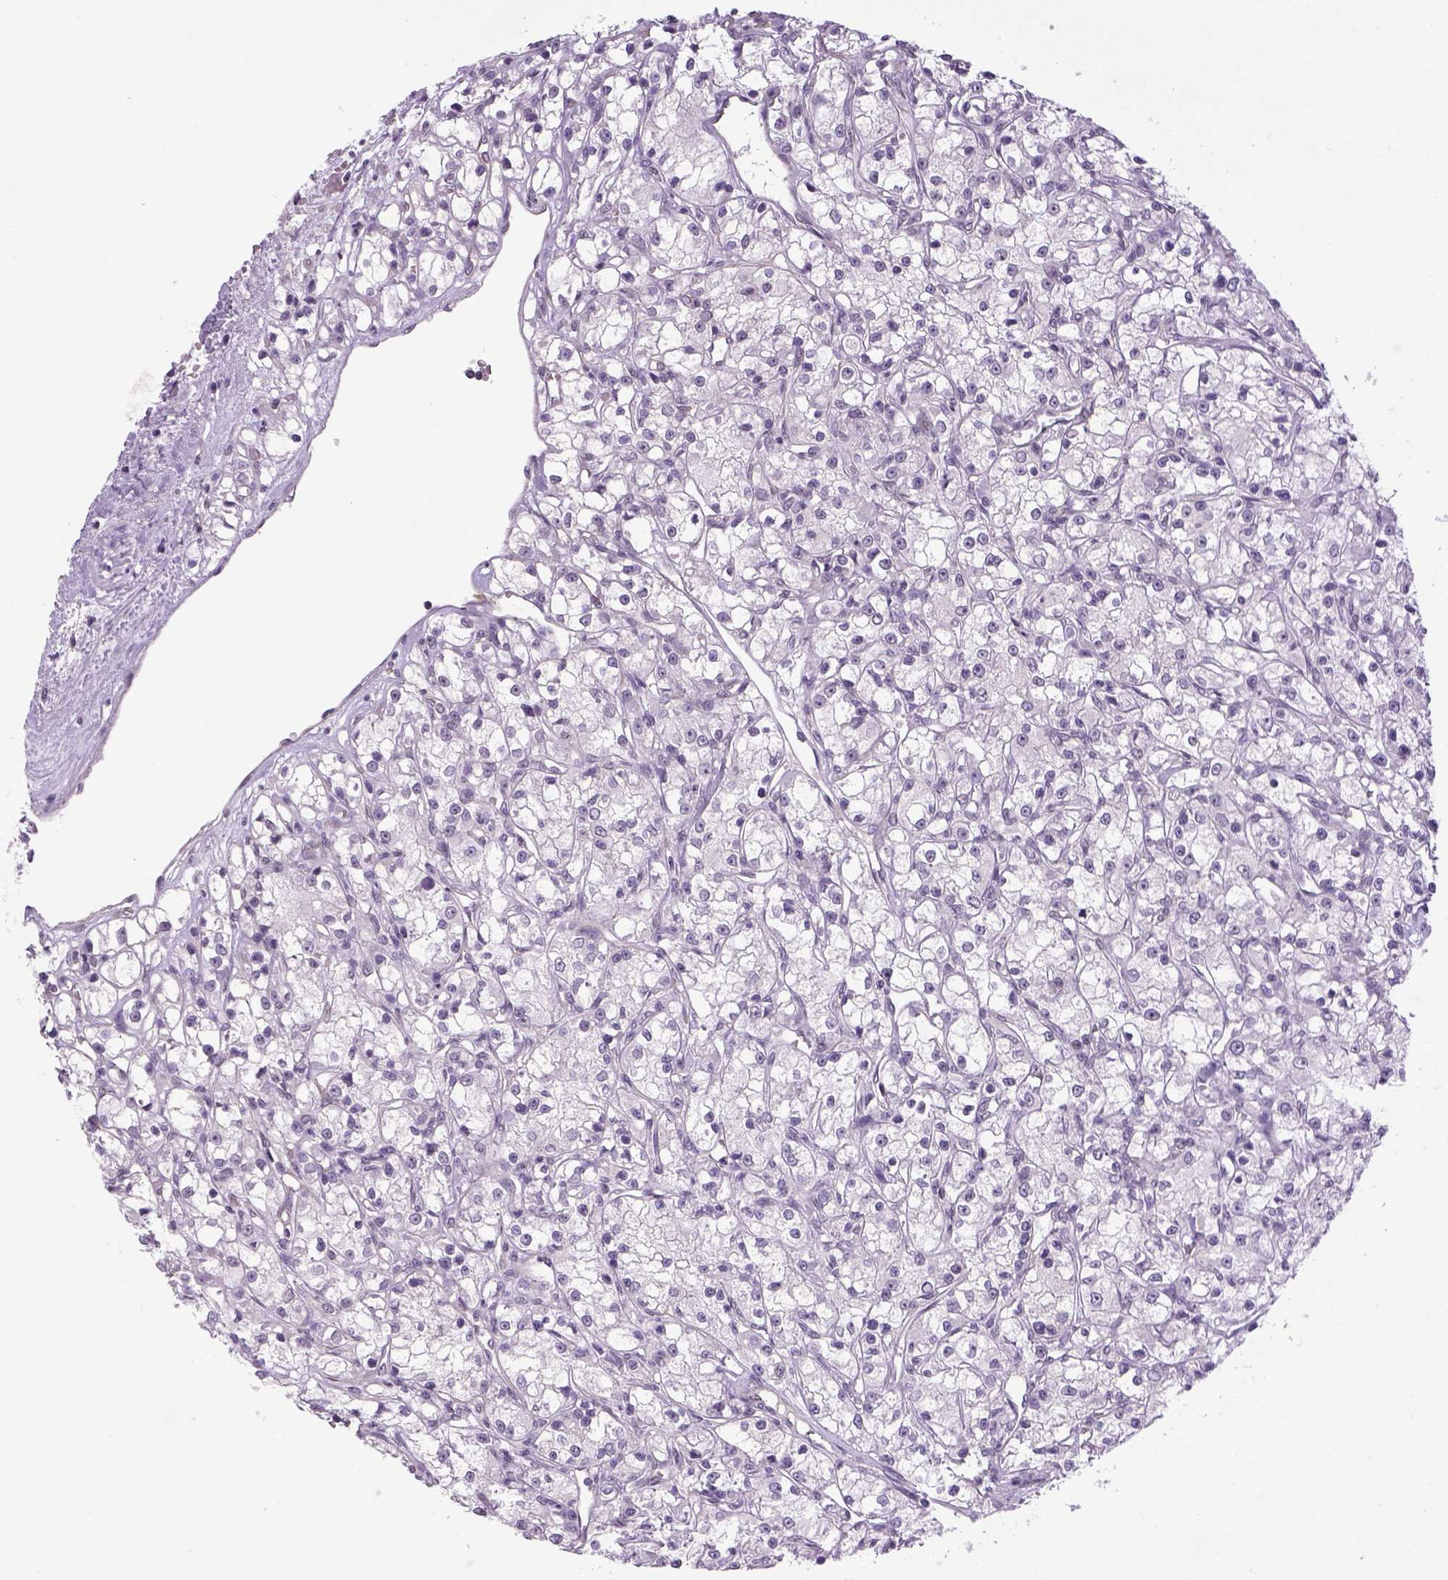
{"staining": {"intensity": "negative", "quantity": "none", "location": "none"}, "tissue": "renal cancer", "cell_type": "Tumor cells", "image_type": "cancer", "snomed": [{"axis": "morphology", "description": "Adenocarcinoma, NOS"}, {"axis": "topography", "description": "Kidney"}], "caption": "DAB (3,3'-diaminobenzidine) immunohistochemical staining of renal adenocarcinoma displays no significant positivity in tumor cells.", "gene": "PRRT1", "patient": {"sex": "female", "age": 59}}